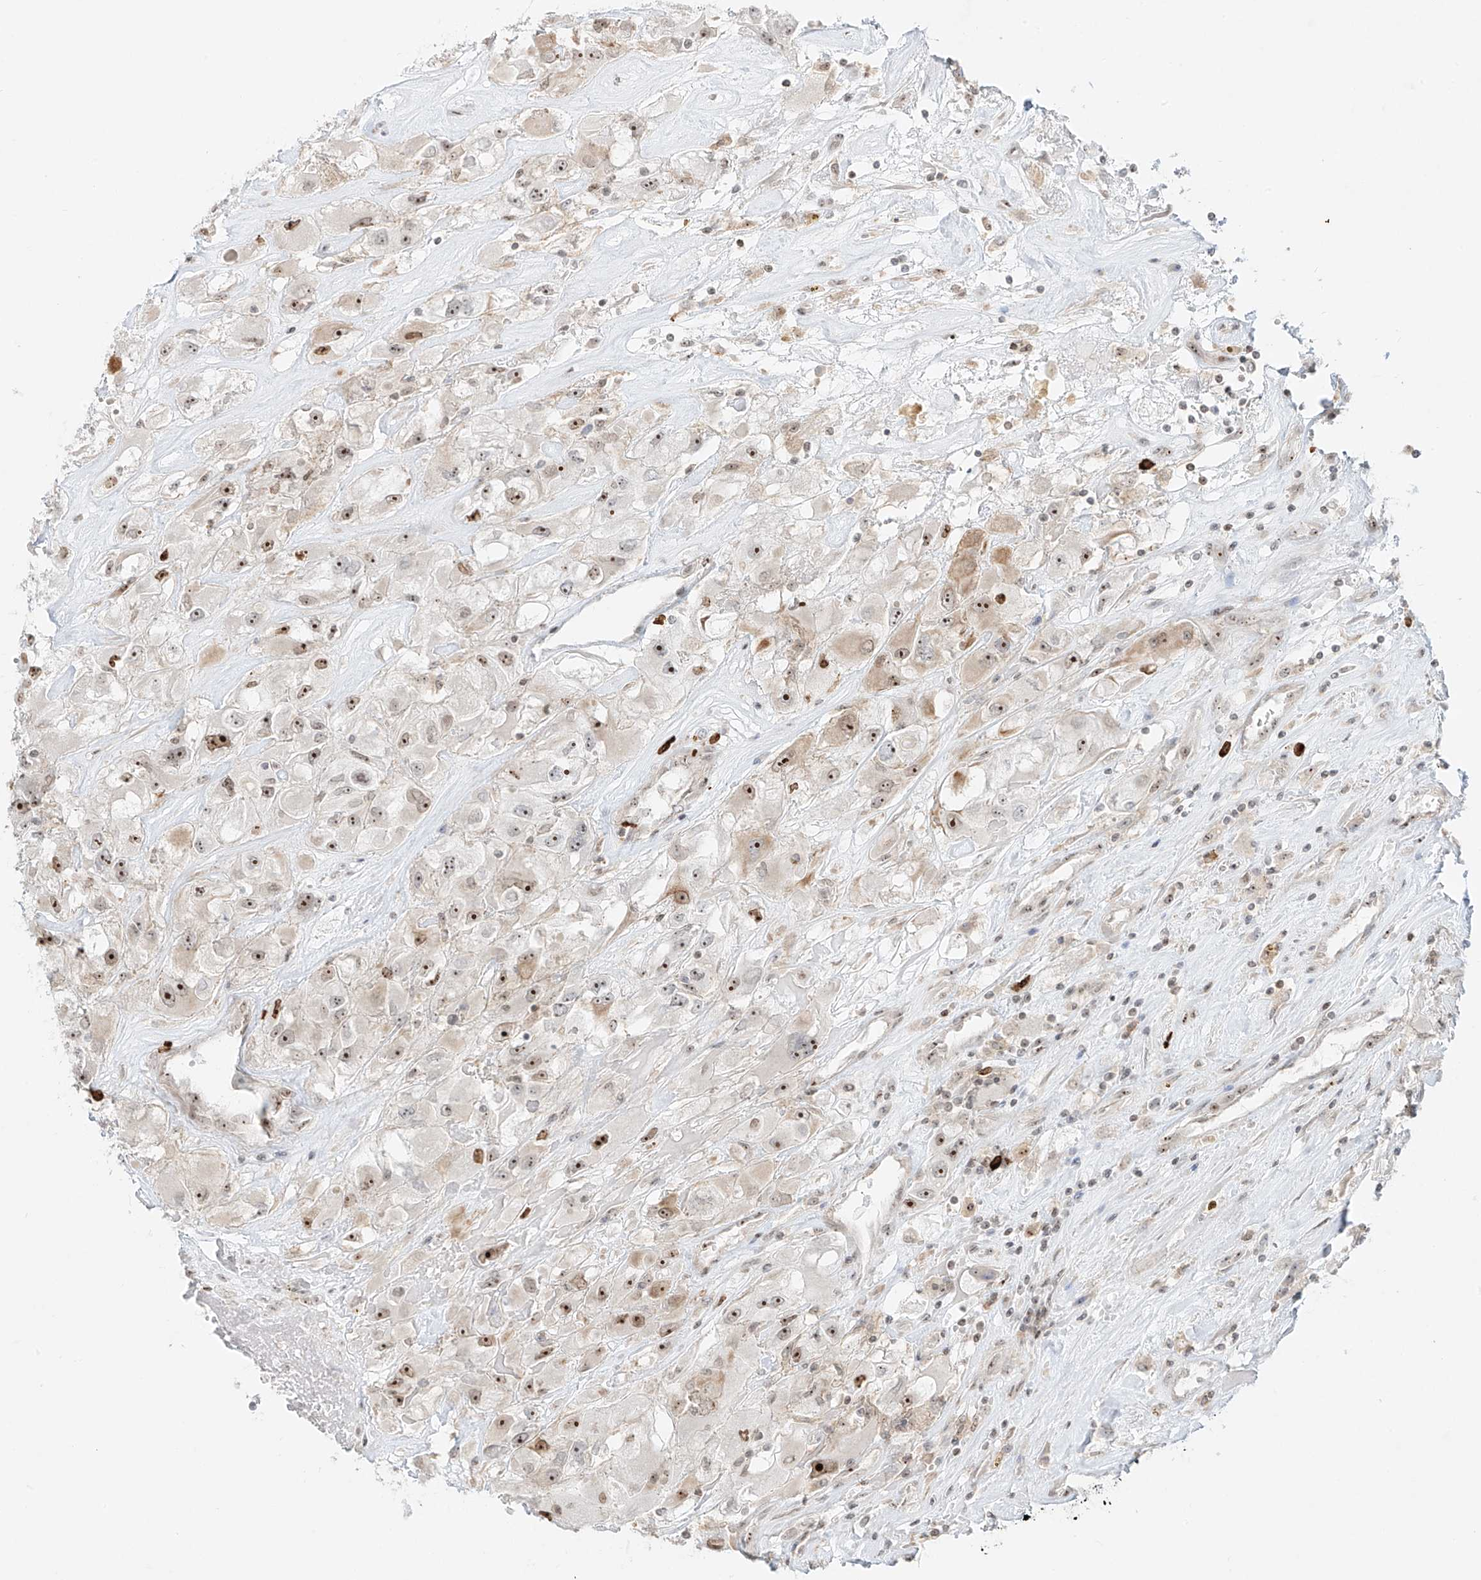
{"staining": {"intensity": "moderate", "quantity": ">75%", "location": "nuclear"}, "tissue": "renal cancer", "cell_type": "Tumor cells", "image_type": "cancer", "snomed": [{"axis": "morphology", "description": "Adenocarcinoma, NOS"}, {"axis": "topography", "description": "Kidney"}], "caption": "IHC histopathology image of human renal cancer stained for a protein (brown), which exhibits medium levels of moderate nuclear positivity in approximately >75% of tumor cells.", "gene": "ZNF512", "patient": {"sex": "female", "age": 52}}